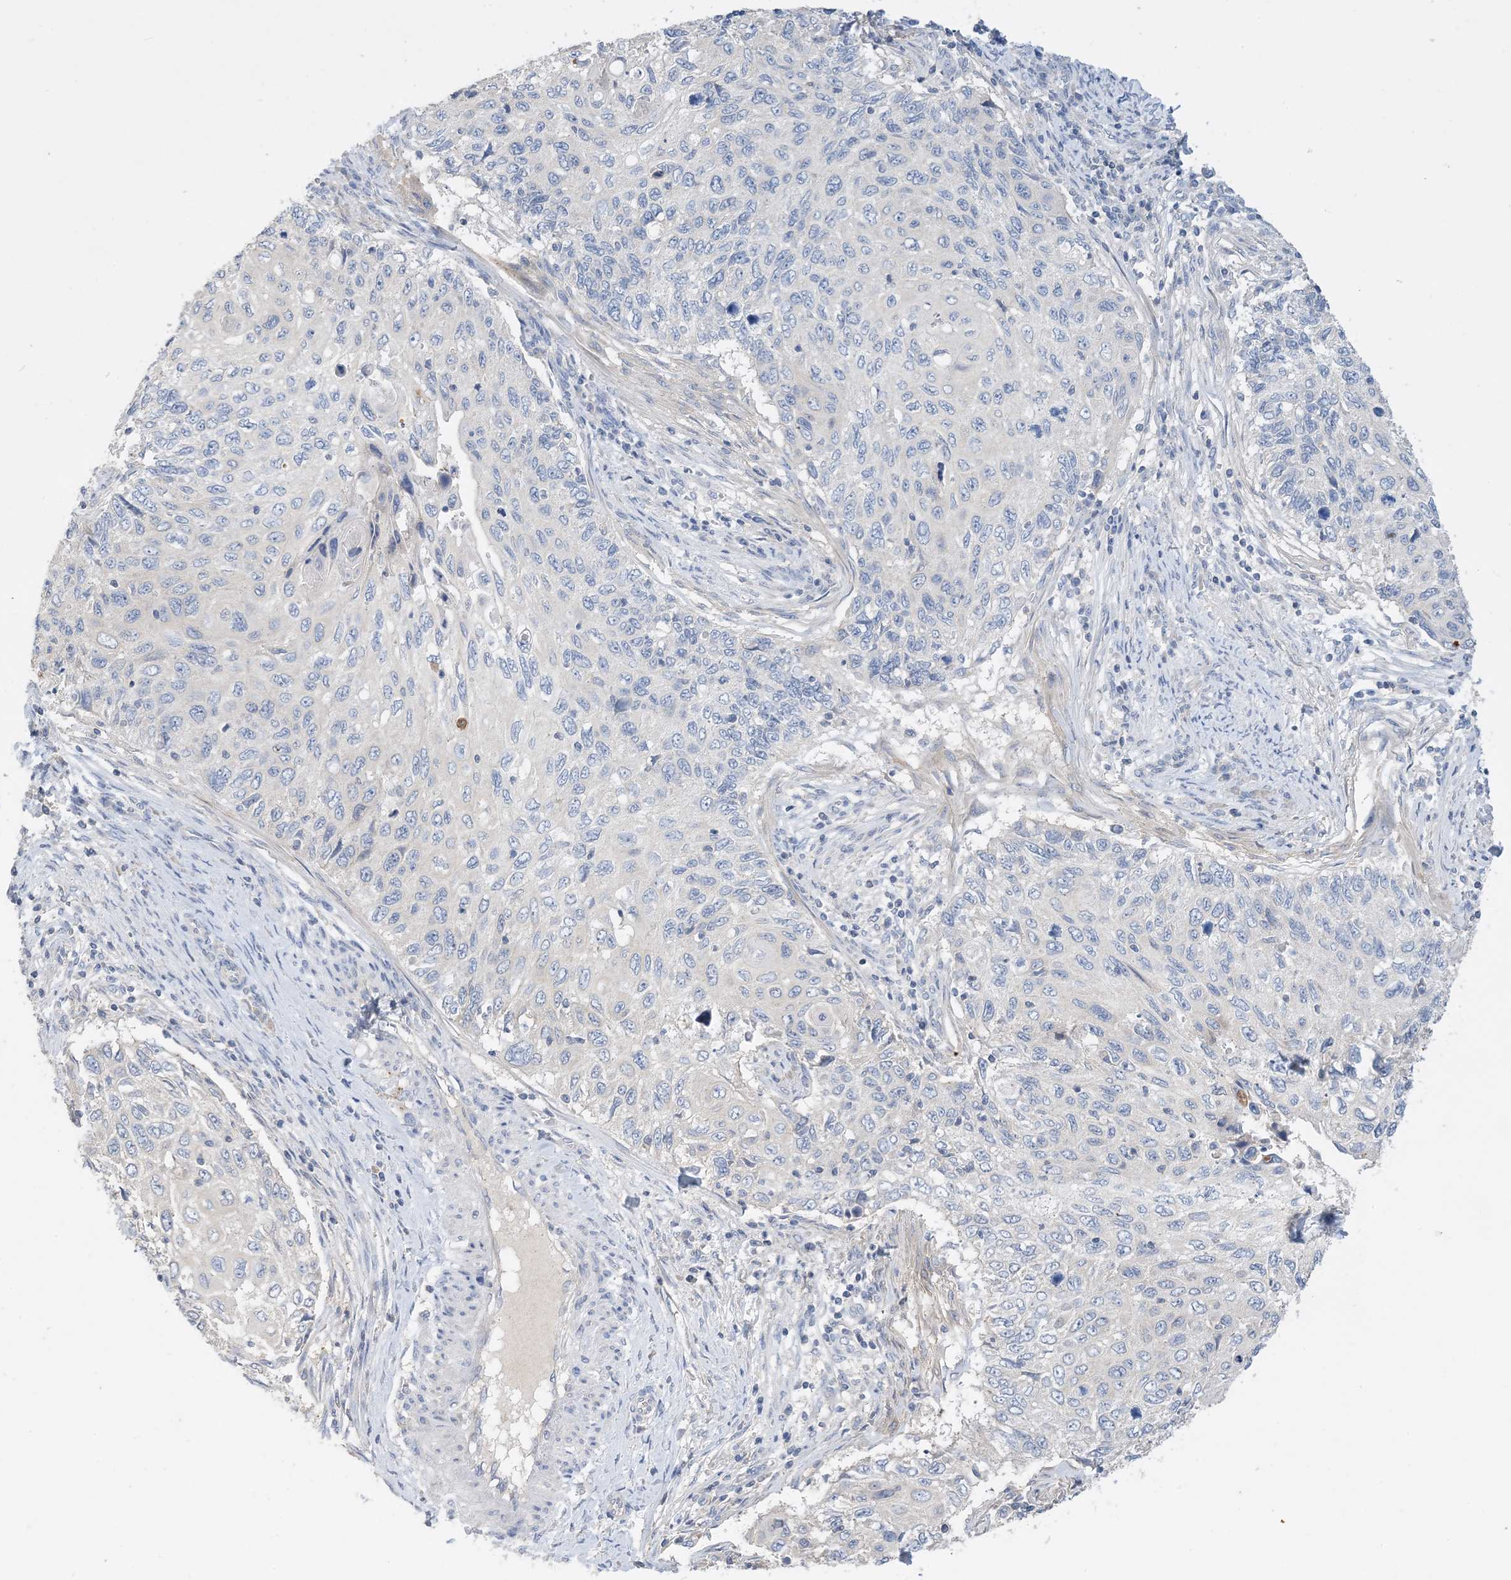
{"staining": {"intensity": "negative", "quantity": "none", "location": "none"}, "tissue": "cervical cancer", "cell_type": "Tumor cells", "image_type": "cancer", "snomed": [{"axis": "morphology", "description": "Squamous cell carcinoma, NOS"}, {"axis": "topography", "description": "Cervix"}], "caption": "This is an immunohistochemistry (IHC) image of human squamous cell carcinoma (cervical). There is no expression in tumor cells.", "gene": "KPRP", "patient": {"sex": "female", "age": 70}}